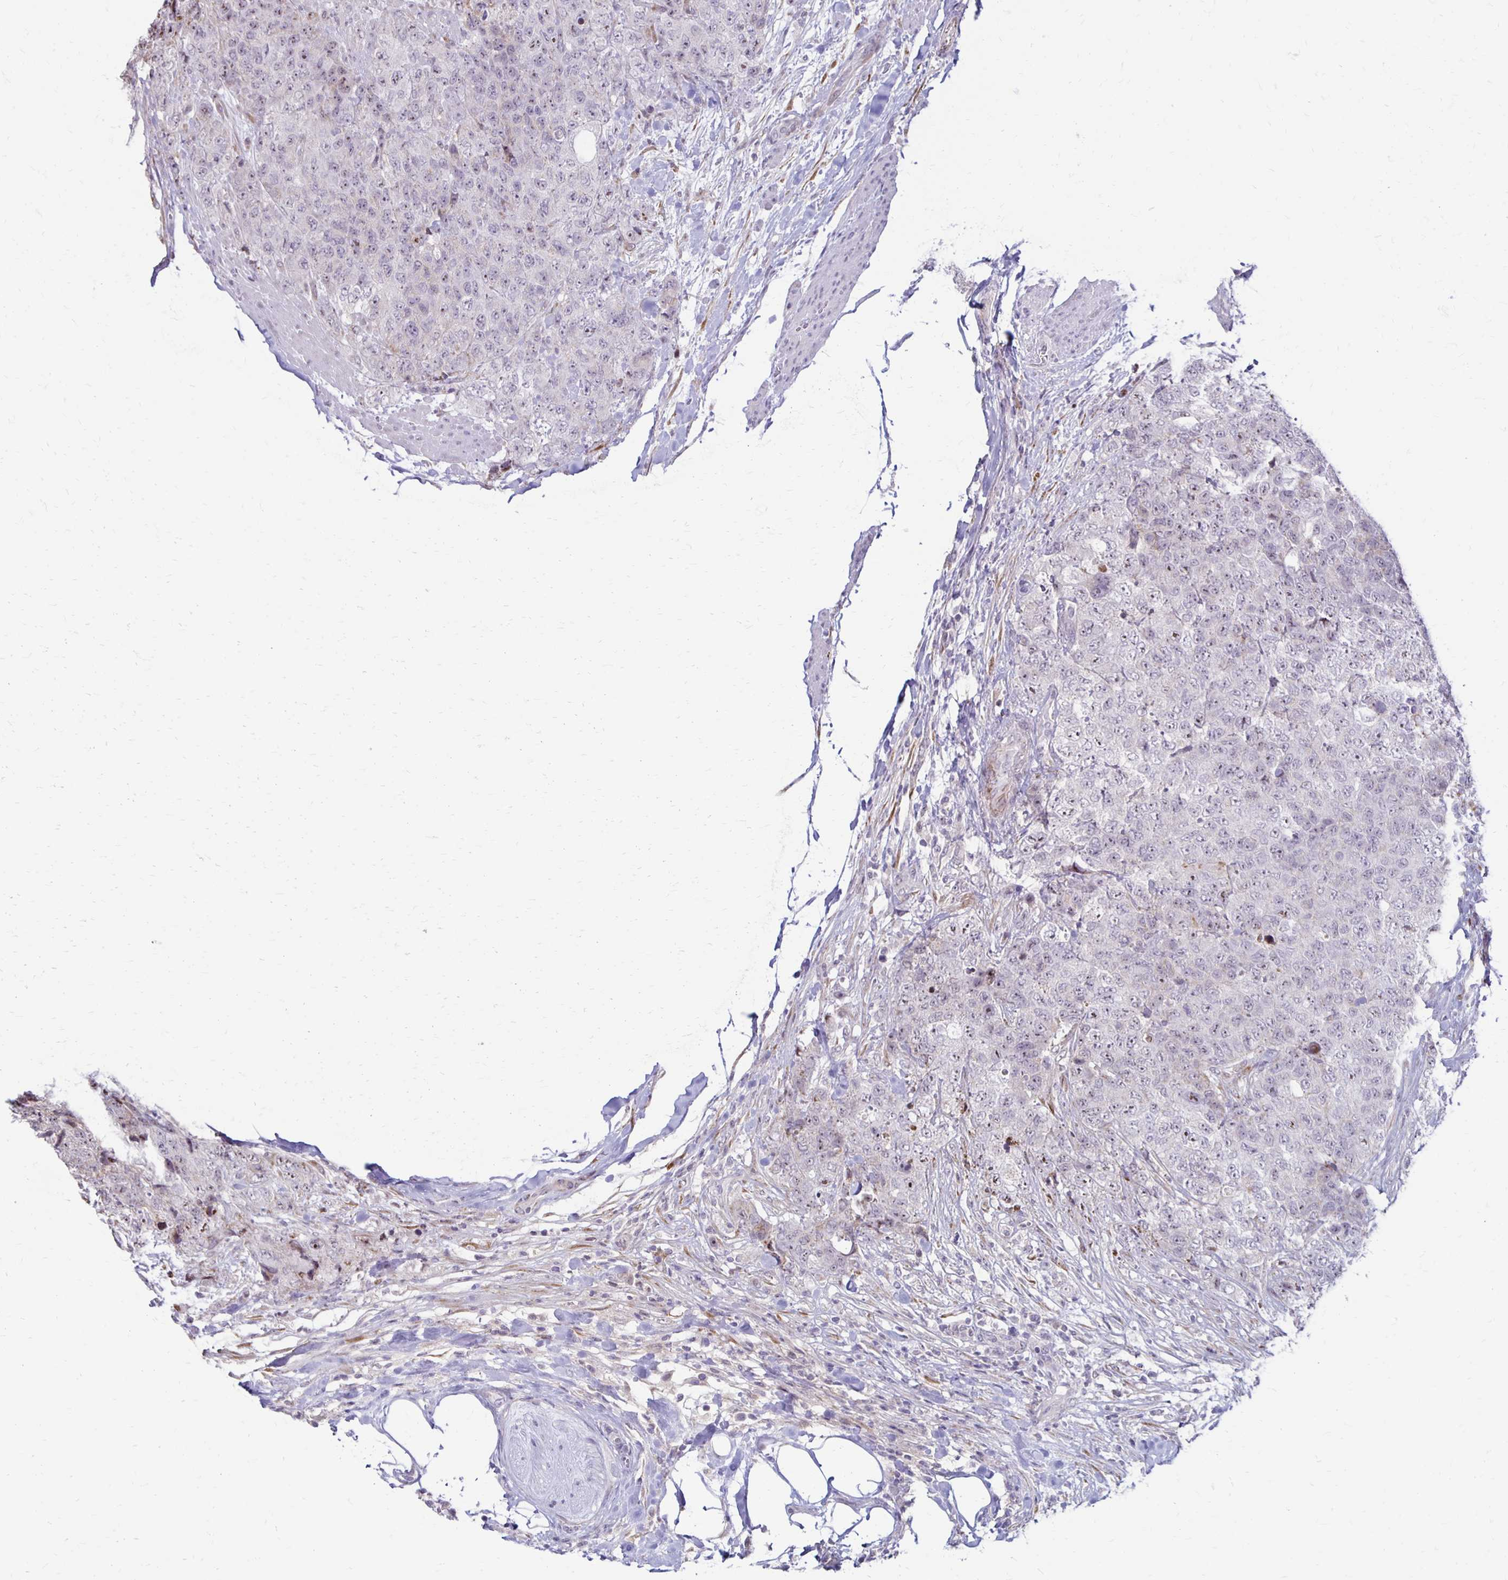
{"staining": {"intensity": "negative", "quantity": "none", "location": "none"}, "tissue": "urothelial cancer", "cell_type": "Tumor cells", "image_type": "cancer", "snomed": [{"axis": "morphology", "description": "Urothelial carcinoma, High grade"}, {"axis": "topography", "description": "Urinary bladder"}], "caption": "There is no significant positivity in tumor cells of urothelial cancer.", "gene": "DAGLA", "patient": {"sex": "female", "age": 78}}